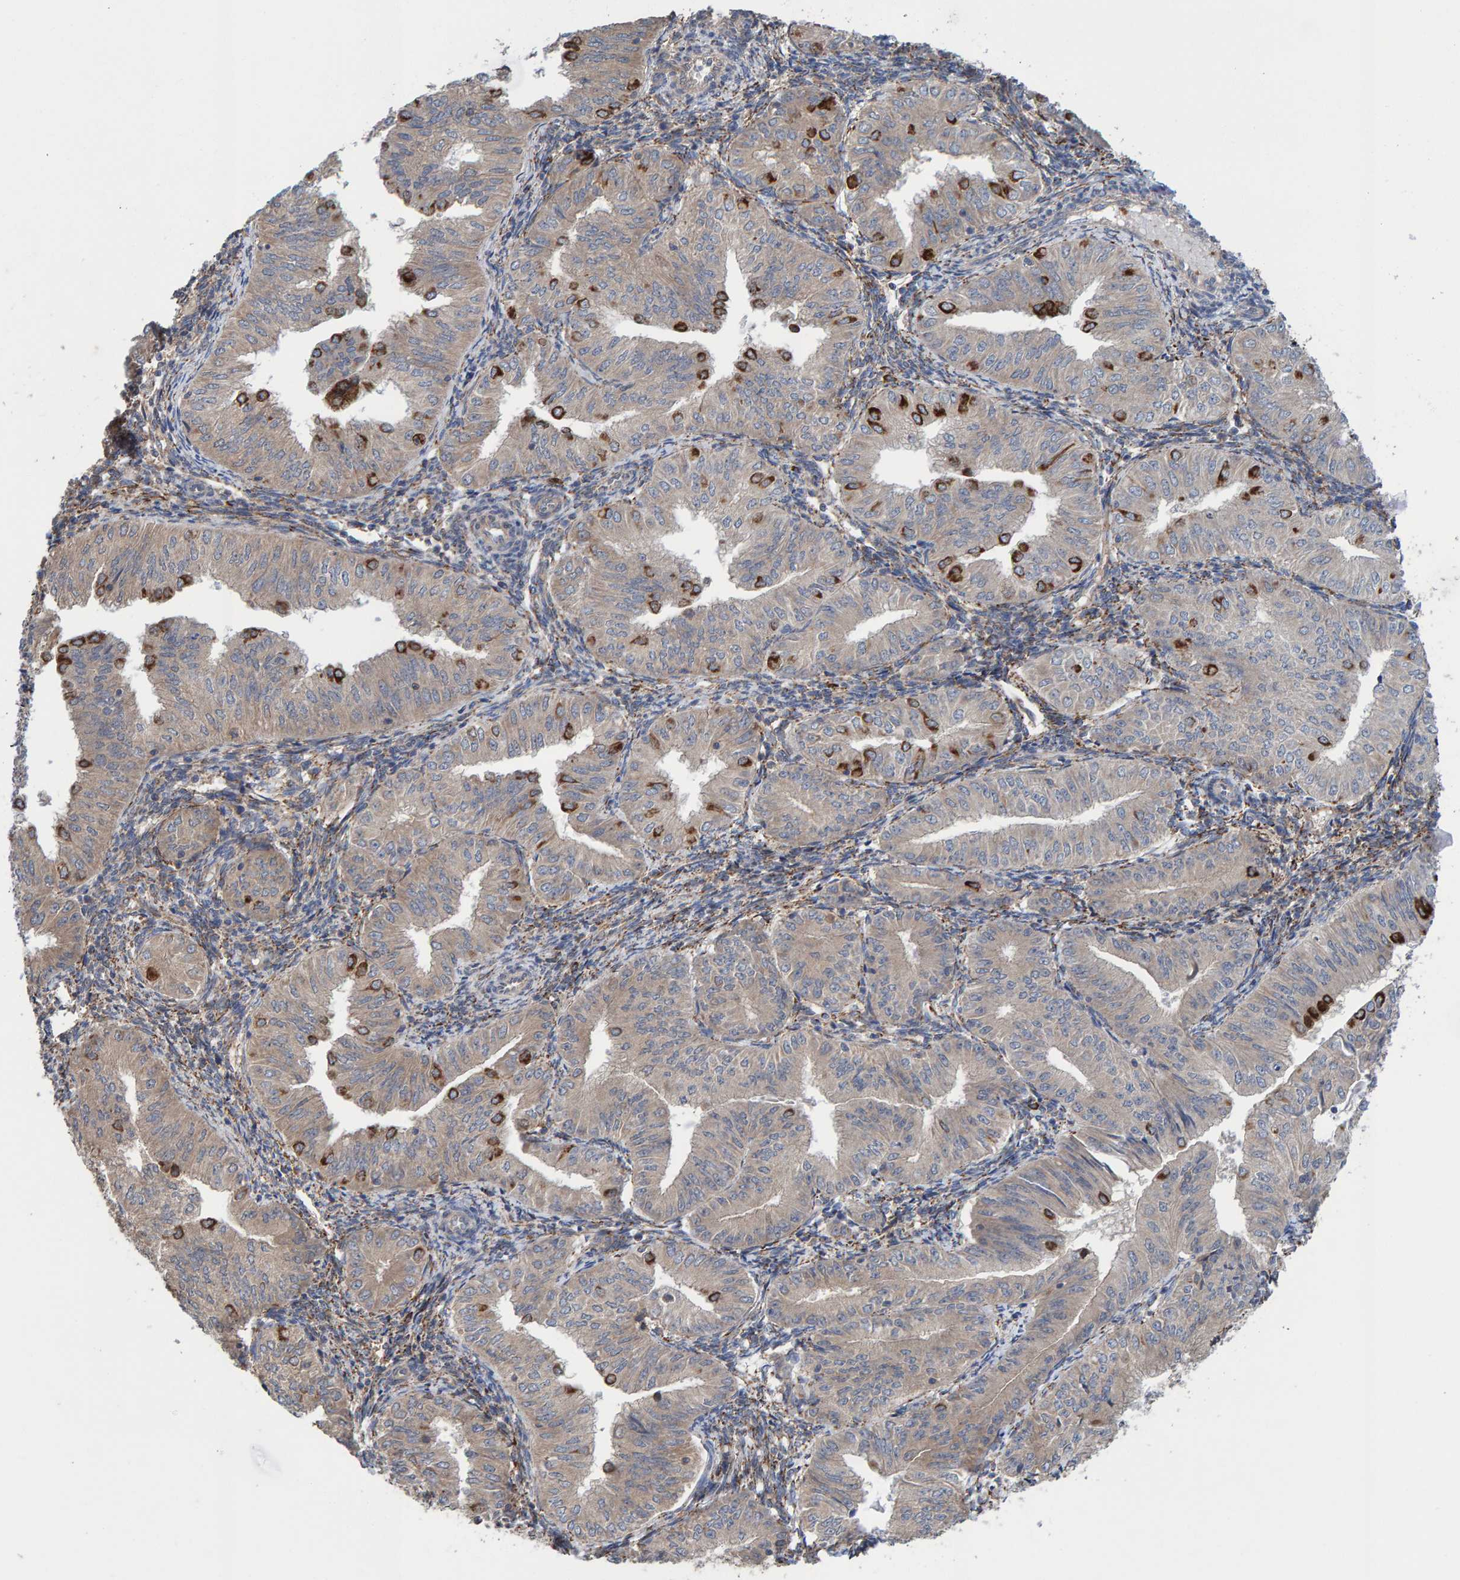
{"staining": {"intensity": "strong", "quantity": "<25%", "location": "cytoplasmic/membranous"}, "tissue": "endometrial cancer", "cell_type": "Tumor cells", "image_type": "cancer", "snomed": [{"axis": "morphology", "description": "Normal tissue, NOS"}, {"axis": "morphology", "description": "Adenocarcinoma, NOS"}, {"axis": "topography", "description": "Endometrium"}], "caption": "Immunohistochemical staining of endometrial adenocarcinoma displays medium levels of strong cytoplasmic/membranous positivity in about <25% of tumor cells.", "gene": "LRSAM1", "patient": {"sex": "female", "age": 53}}